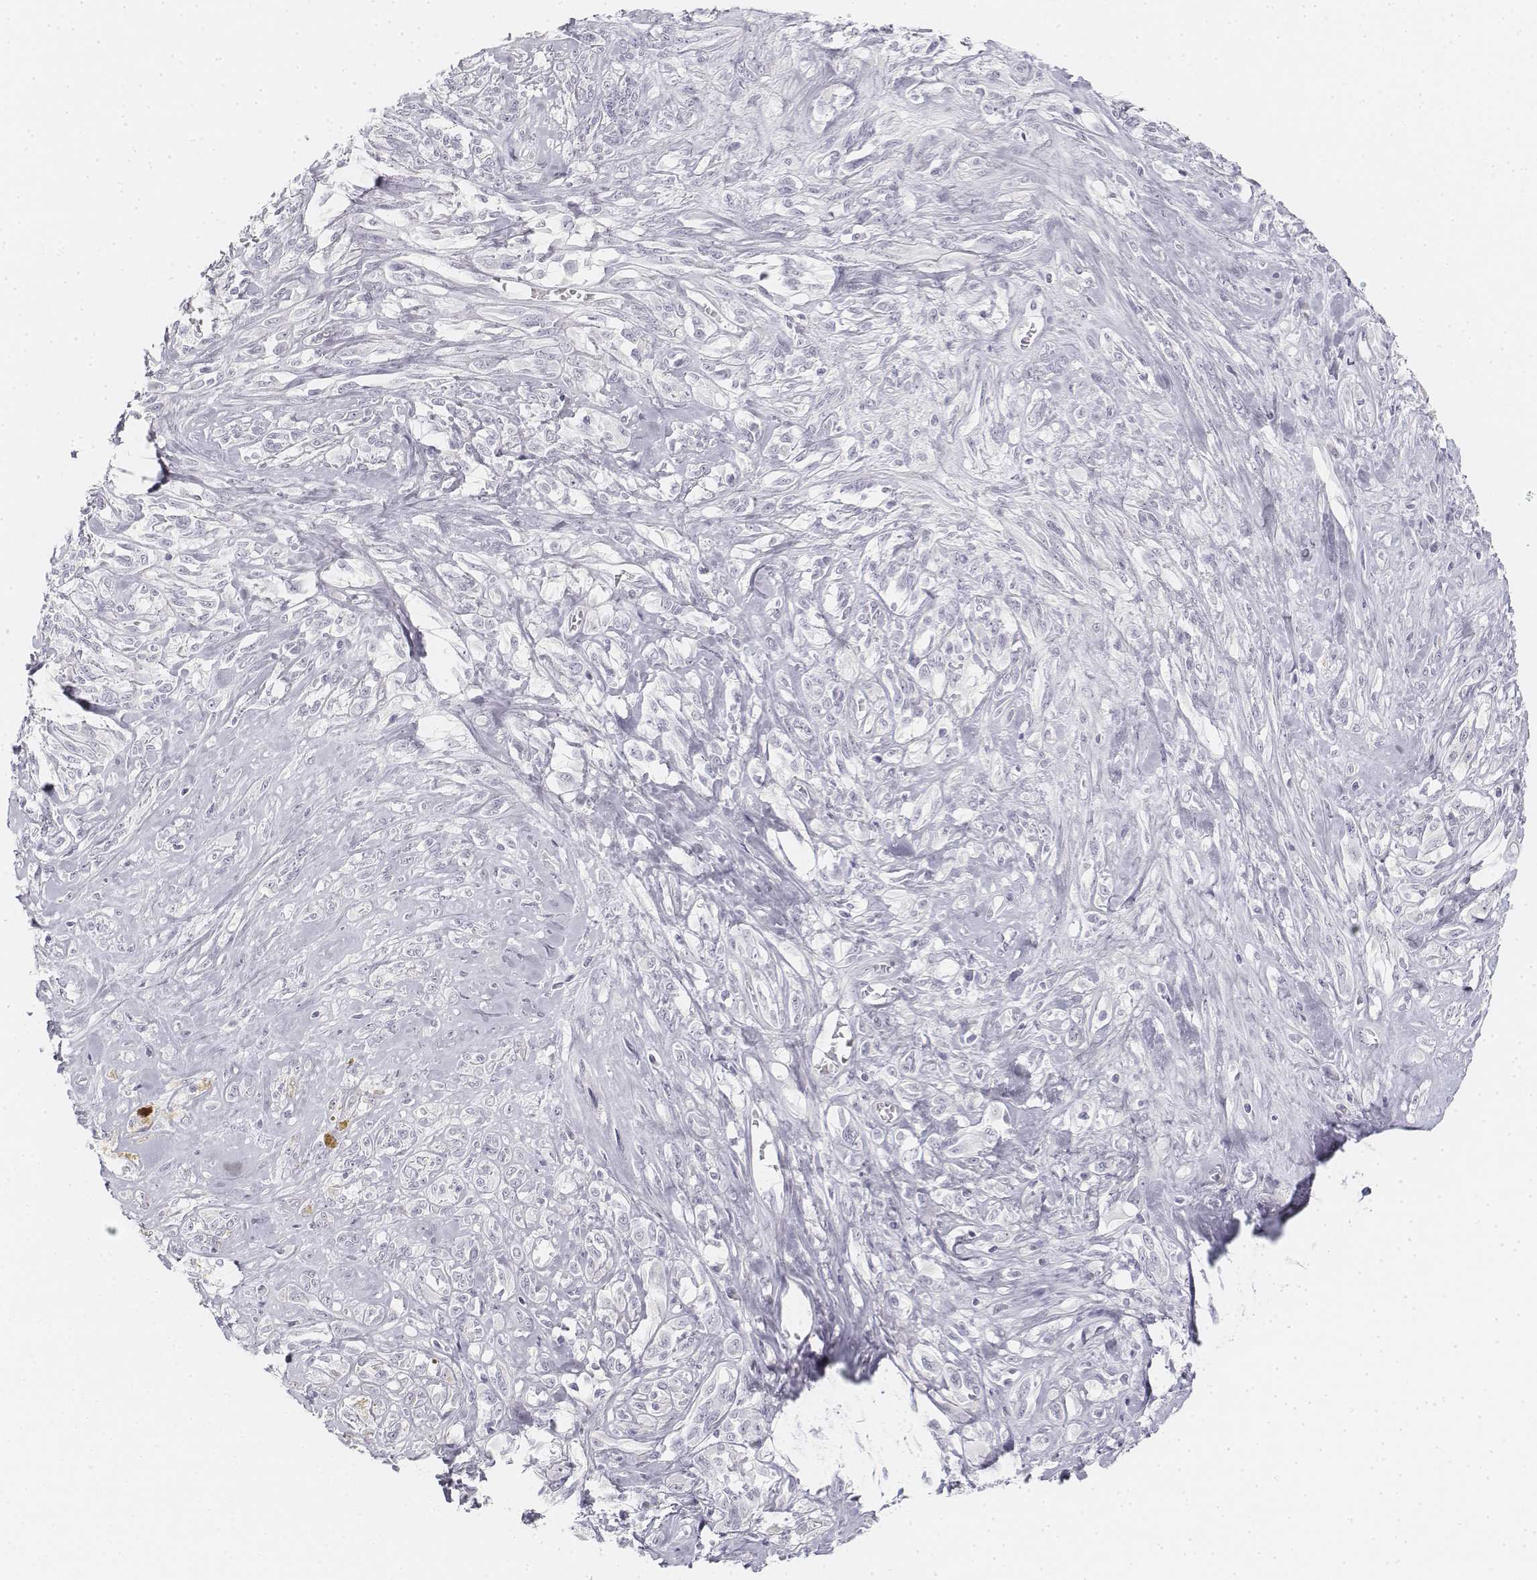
{"staining": {"intensity": "negative", "quantity": "none", "location": "none"}, "tissue": "melanoma", "cell_type": "Tumor cells", "image_type": "cancer", "snomed": [{"axis": "morphology", "description": "Malignant melanoma, NOS"}, {"axis": "topography", "description": "Skin"}], "caption": "High power microscopy image of an IHC micrograph of malignant melanoma, revealing no significant positivity in tumor cells.", "gene": "KRT25", "patient": {"sex": "female", "age": 91}}